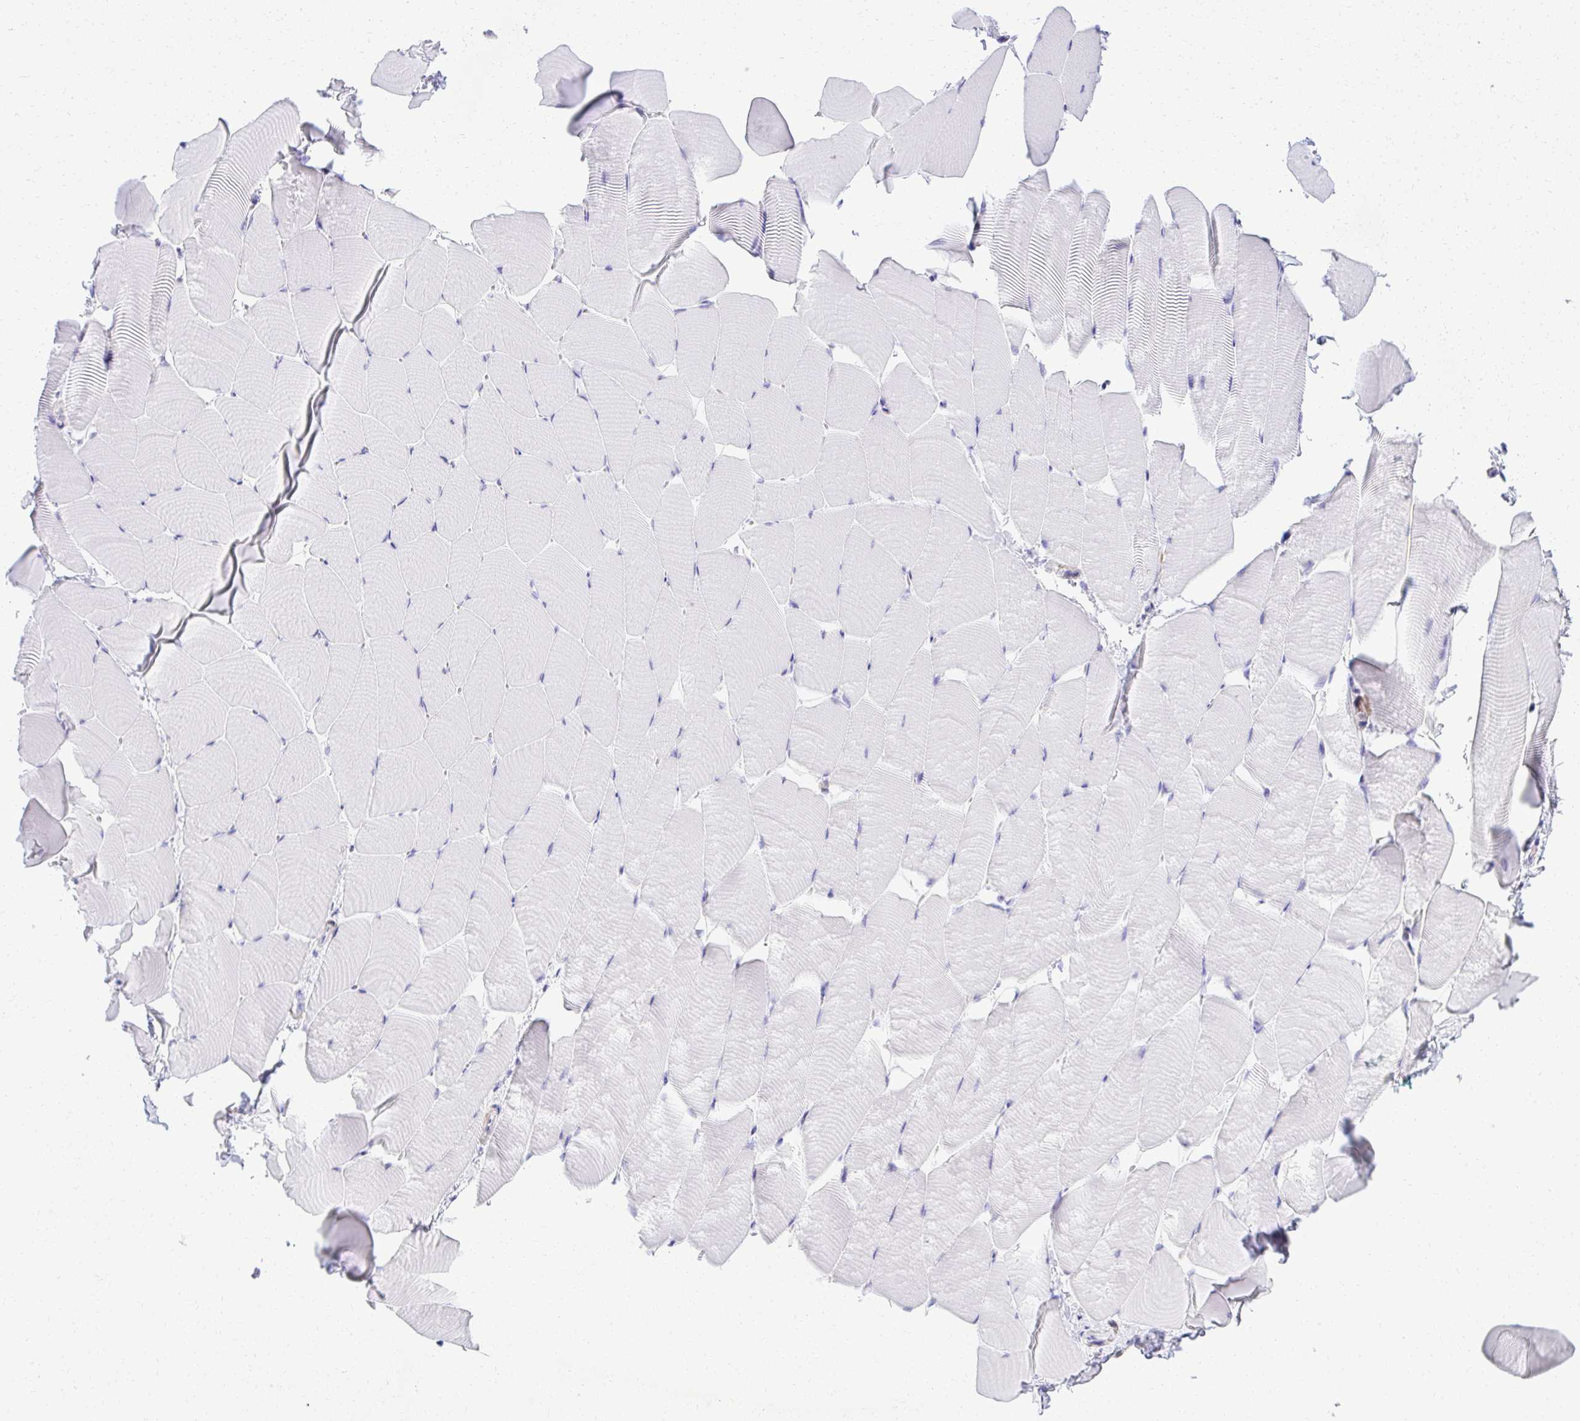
{"staining": {"intensity": "negative", "quantity": "none", "location": "none"}, "tissue": "skeletal muscle", "cell_type": "Myocytes", "image_type": "normal", "snomed": [{"axis": "morphology", "description": "Normal tissue, NOS"}, {"axis": "topography", "description": "Skeletal muscle"}], "caption": "Immunohistochemistry (IHC) of benign skeletal muscle shows no staining in myocytes. The staining is performed using DAB (3,3'-diaminobenzidine) brown chromogen with nuclei counter-stained in using hematoxylin.", "gene": "PITPNM3", "patient": {"sex": "male", "age": 25}}